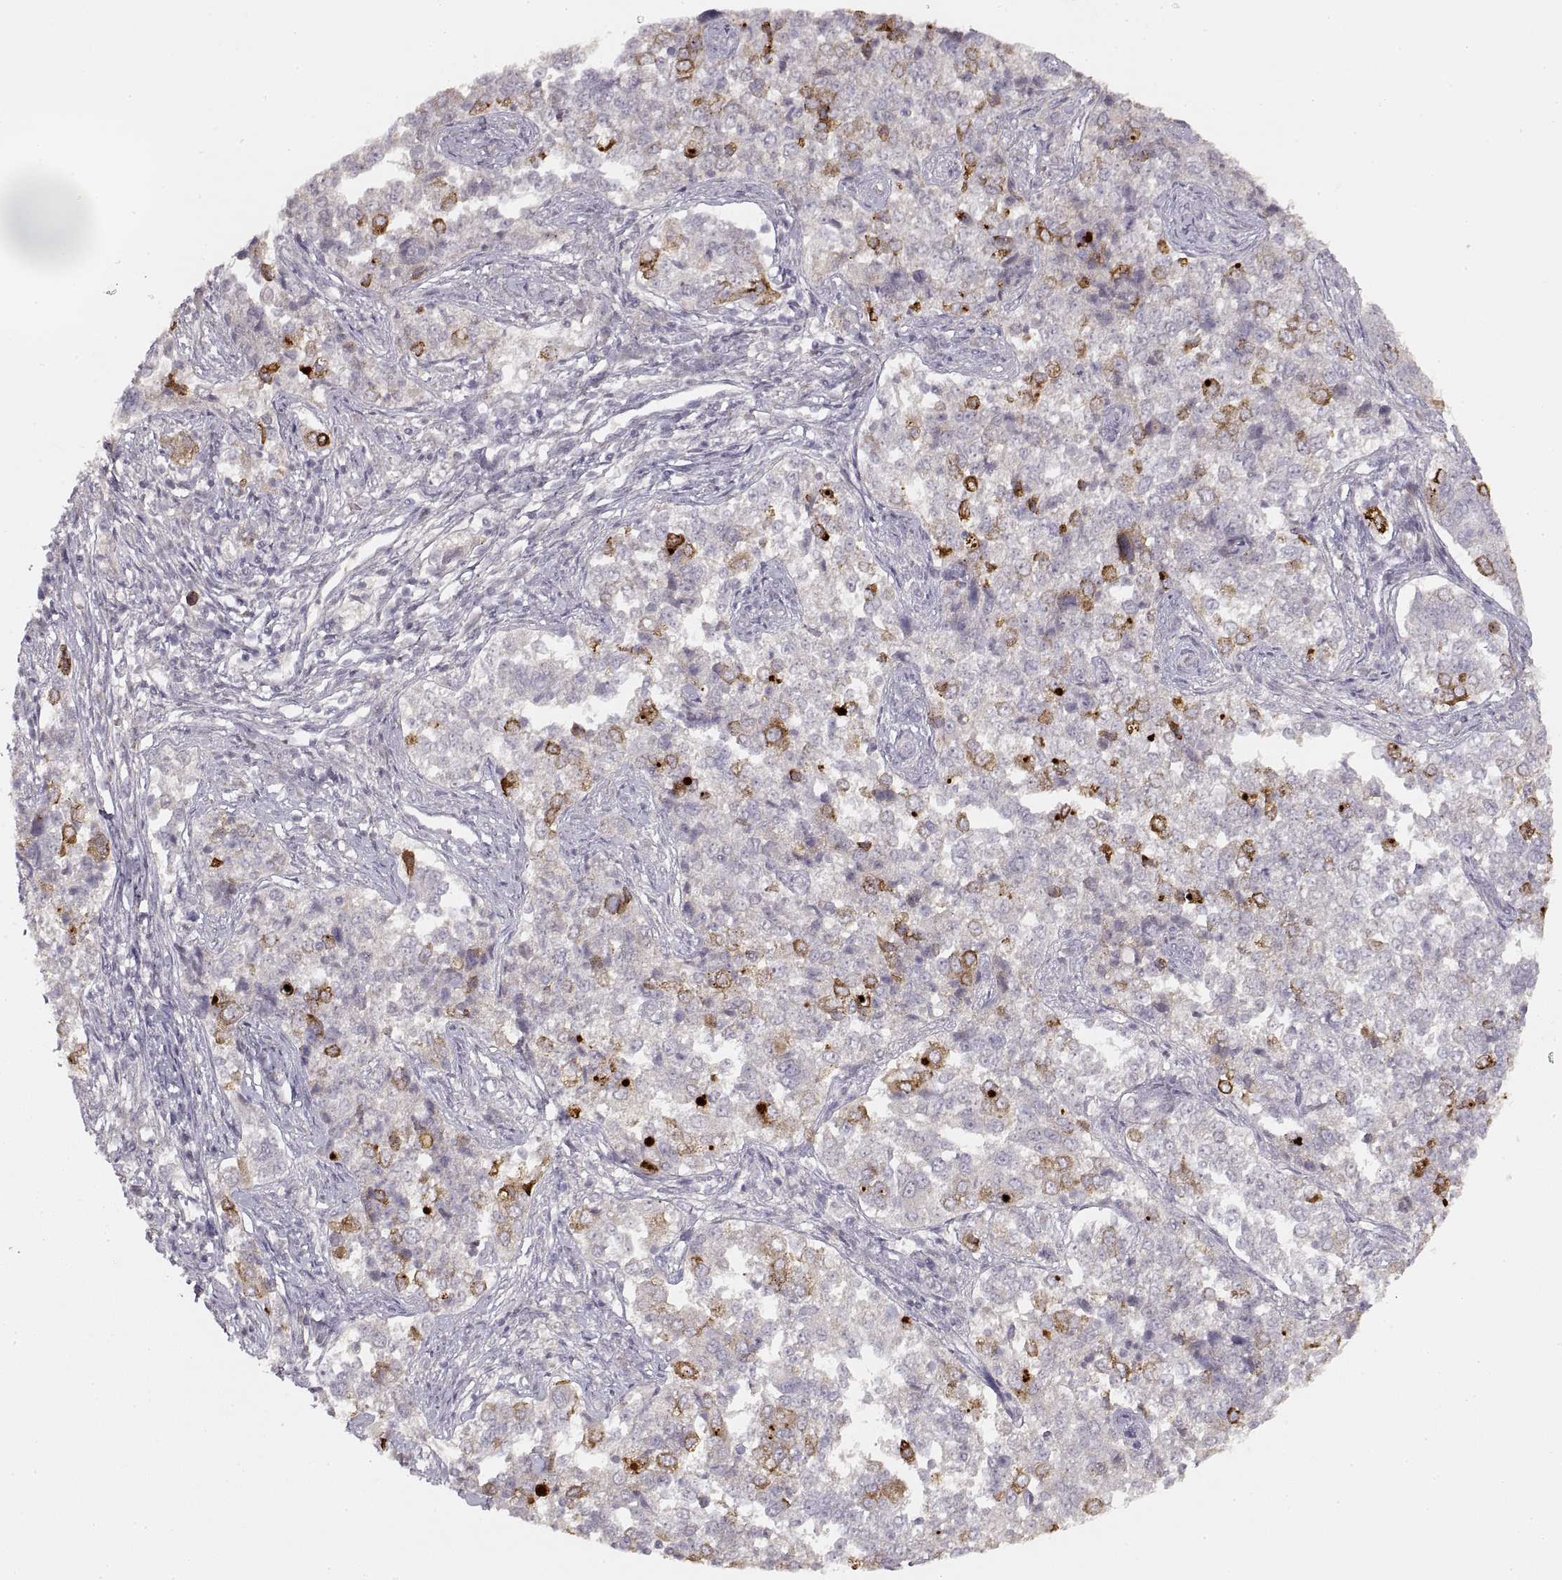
{"staining": {"intensity": "strong", "quantity": "<25%", "location": "cytoplasmic/membranous"}, "tissue": "endometrial cancer", "cell_type": "Tumor cells", "image_type": "cancer", "snomed": [{"axis": "morphology", "description": "Adenocarcinoma, NOS"}, {"axis": "topography", "description": "Endometrium"}], "caption": "Endometrial adenocarcinoma stained with immunohistochemistry (IHC) reveals strong cytoplasmic/membranous positivity in approximately <25% of tumor cells.", "gene": "LAMC2", "patient": {"sex": "female", "age": 43}}